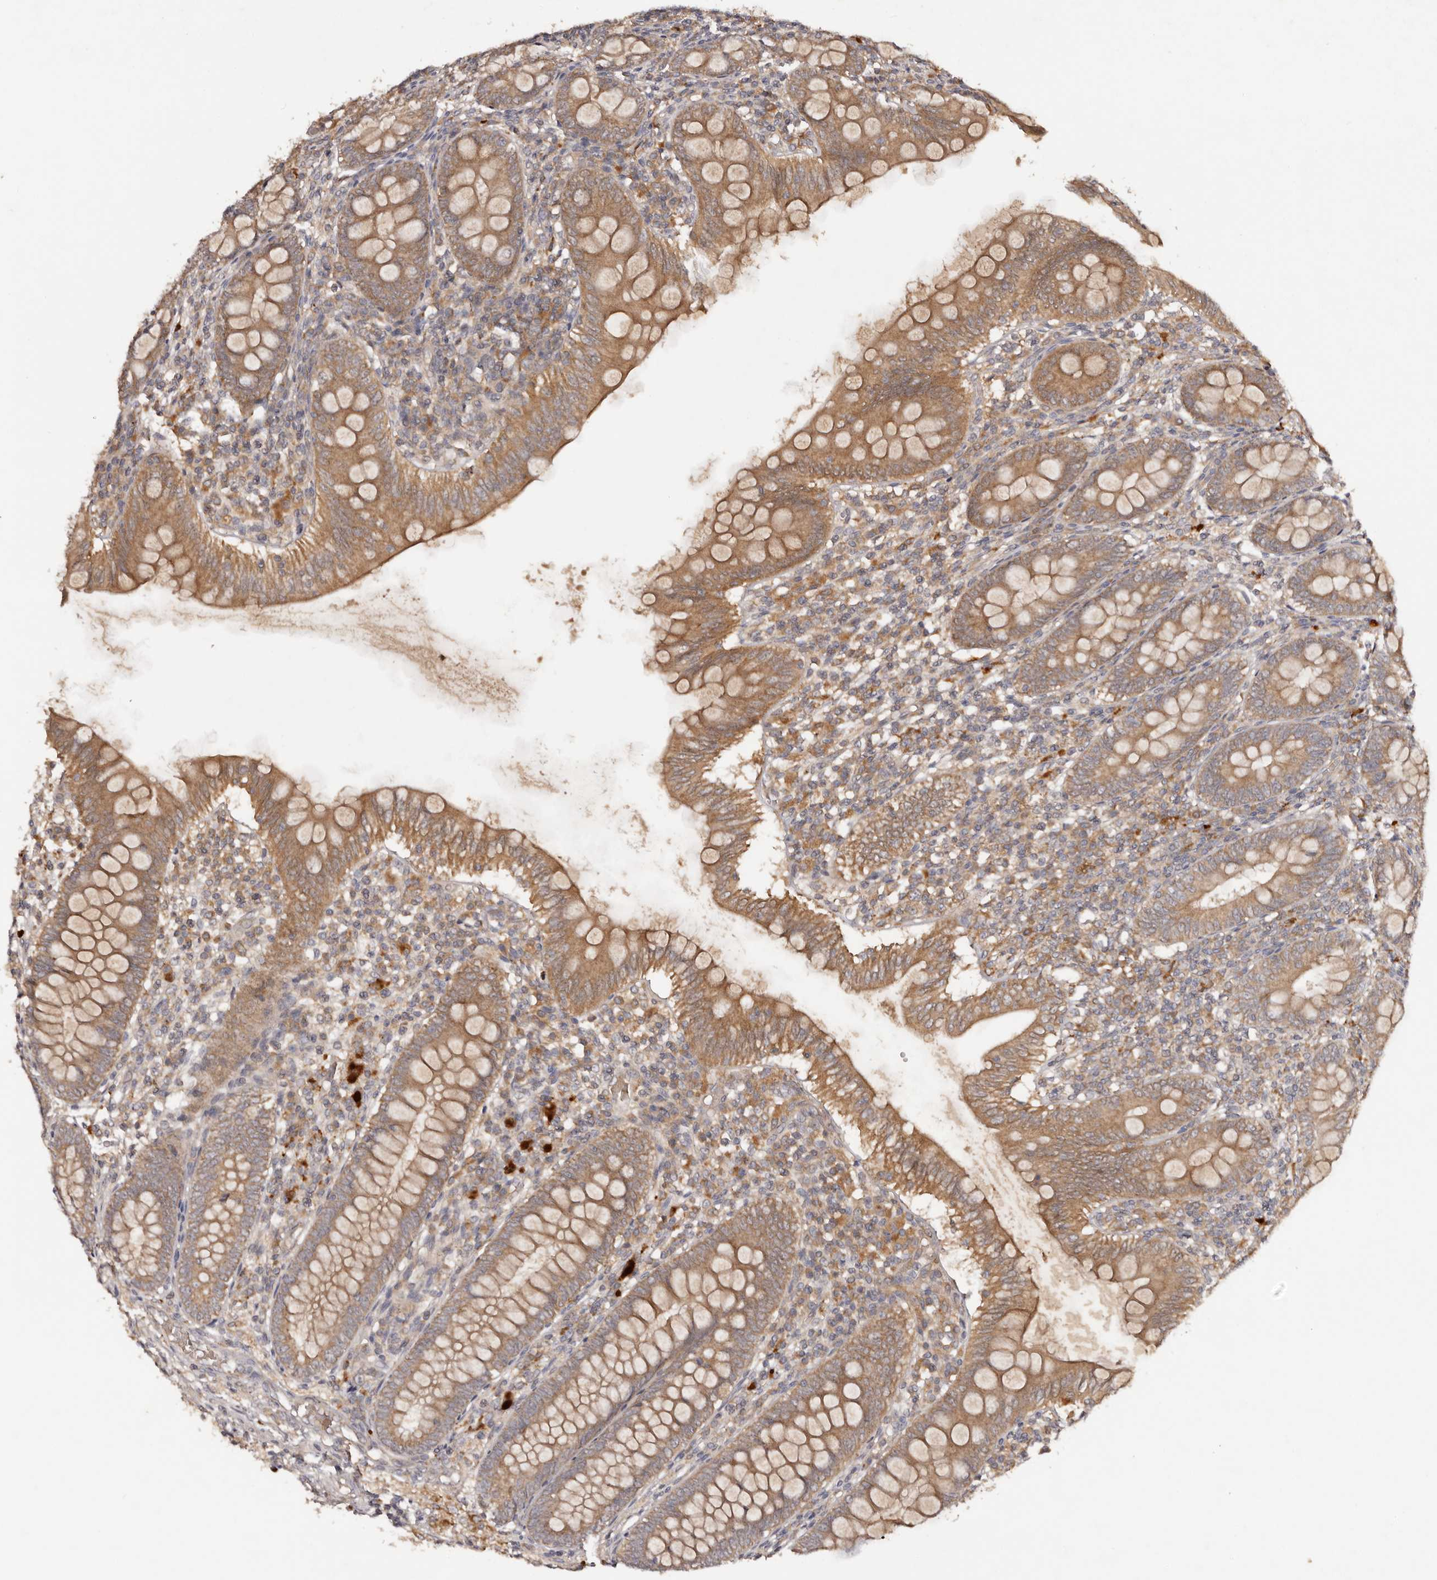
{"staining": {"intensity": "moderate", "quantity": ">75%", "location": "cytoplasmic/membranous"}, "tissue": "appendix", "cell_type": "Glandular cells", "image_type": "normal", "snomed": [{"axis": "morphology", "description": "Normal tissue, NOS"}, {"axis": "topography", "description": "Appendix"}], "caption": "Immunohistochemistry histopathology image of unremarkable appendix stained for a protein (brown), which exhibits medium levels of moderate cytoplasmic/membranous staining in approximately >75% of glandular cells.", "gene": "PKIB", "patient": {"sex": "male", "age": 14}}